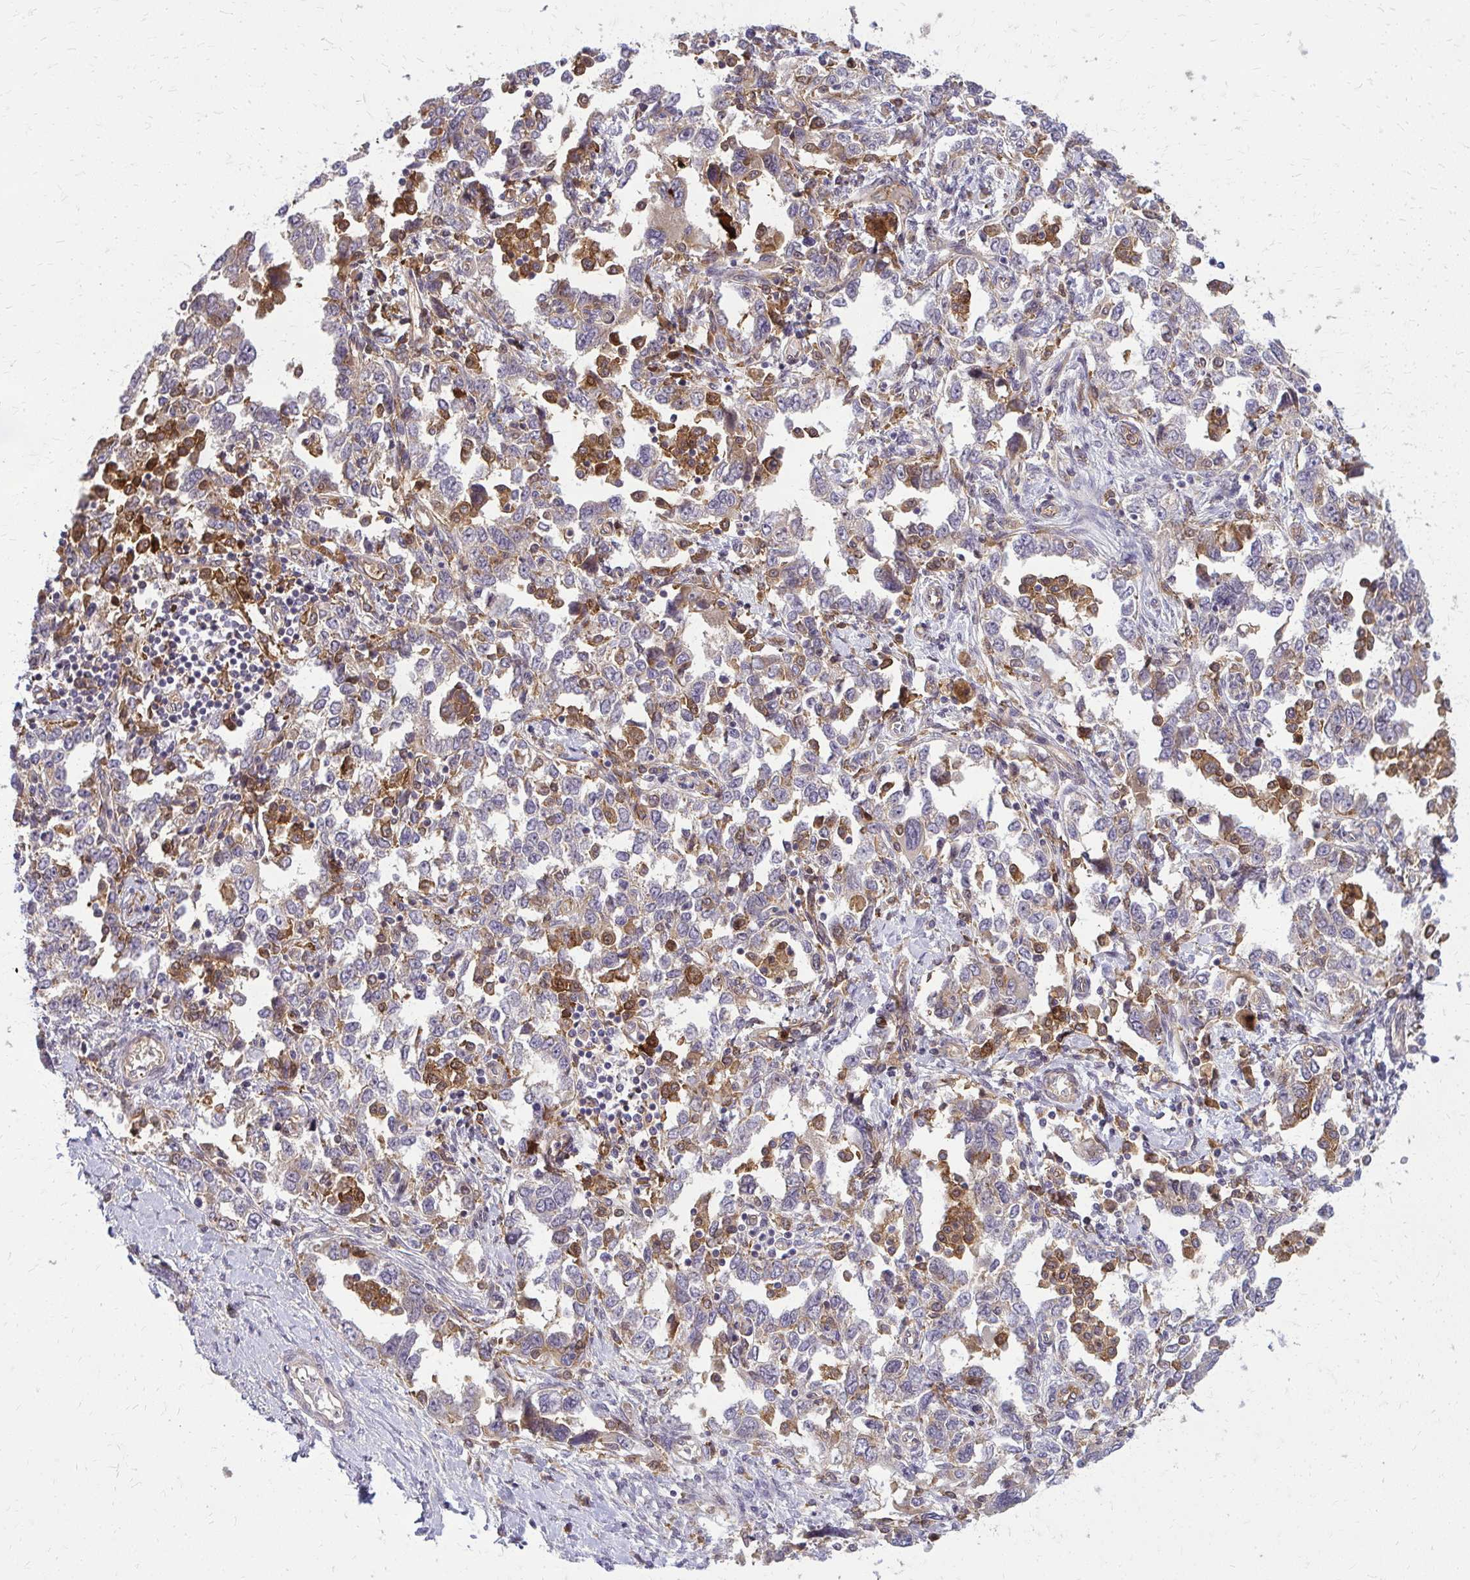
{"staining": {"intensity": "moderate", "quantity": "25%-75%", "location": "cytoplasmic/membranous"}, "tissue": "ovarian cancer", "cell_type": "Tumor cells", "image_type": "cancer", "snomed": [{"axis": "morphology", "description": "Carcinoma, NOS"}, {"axis": "morphology", "description": "Cystadenocarcinoma, serous, NOS"}, {"axis": "topography", "description": "Ovary"}], "caption": "This image displays IHC staining of ovarian cancer (serous cystadenocarcinoma), with medium moderate cytoplasmic/membranous positivity in about 25%-75% of tumor cells.", "gene": "OXNAD1", "patient": {"sex": "female", "age": 69}}